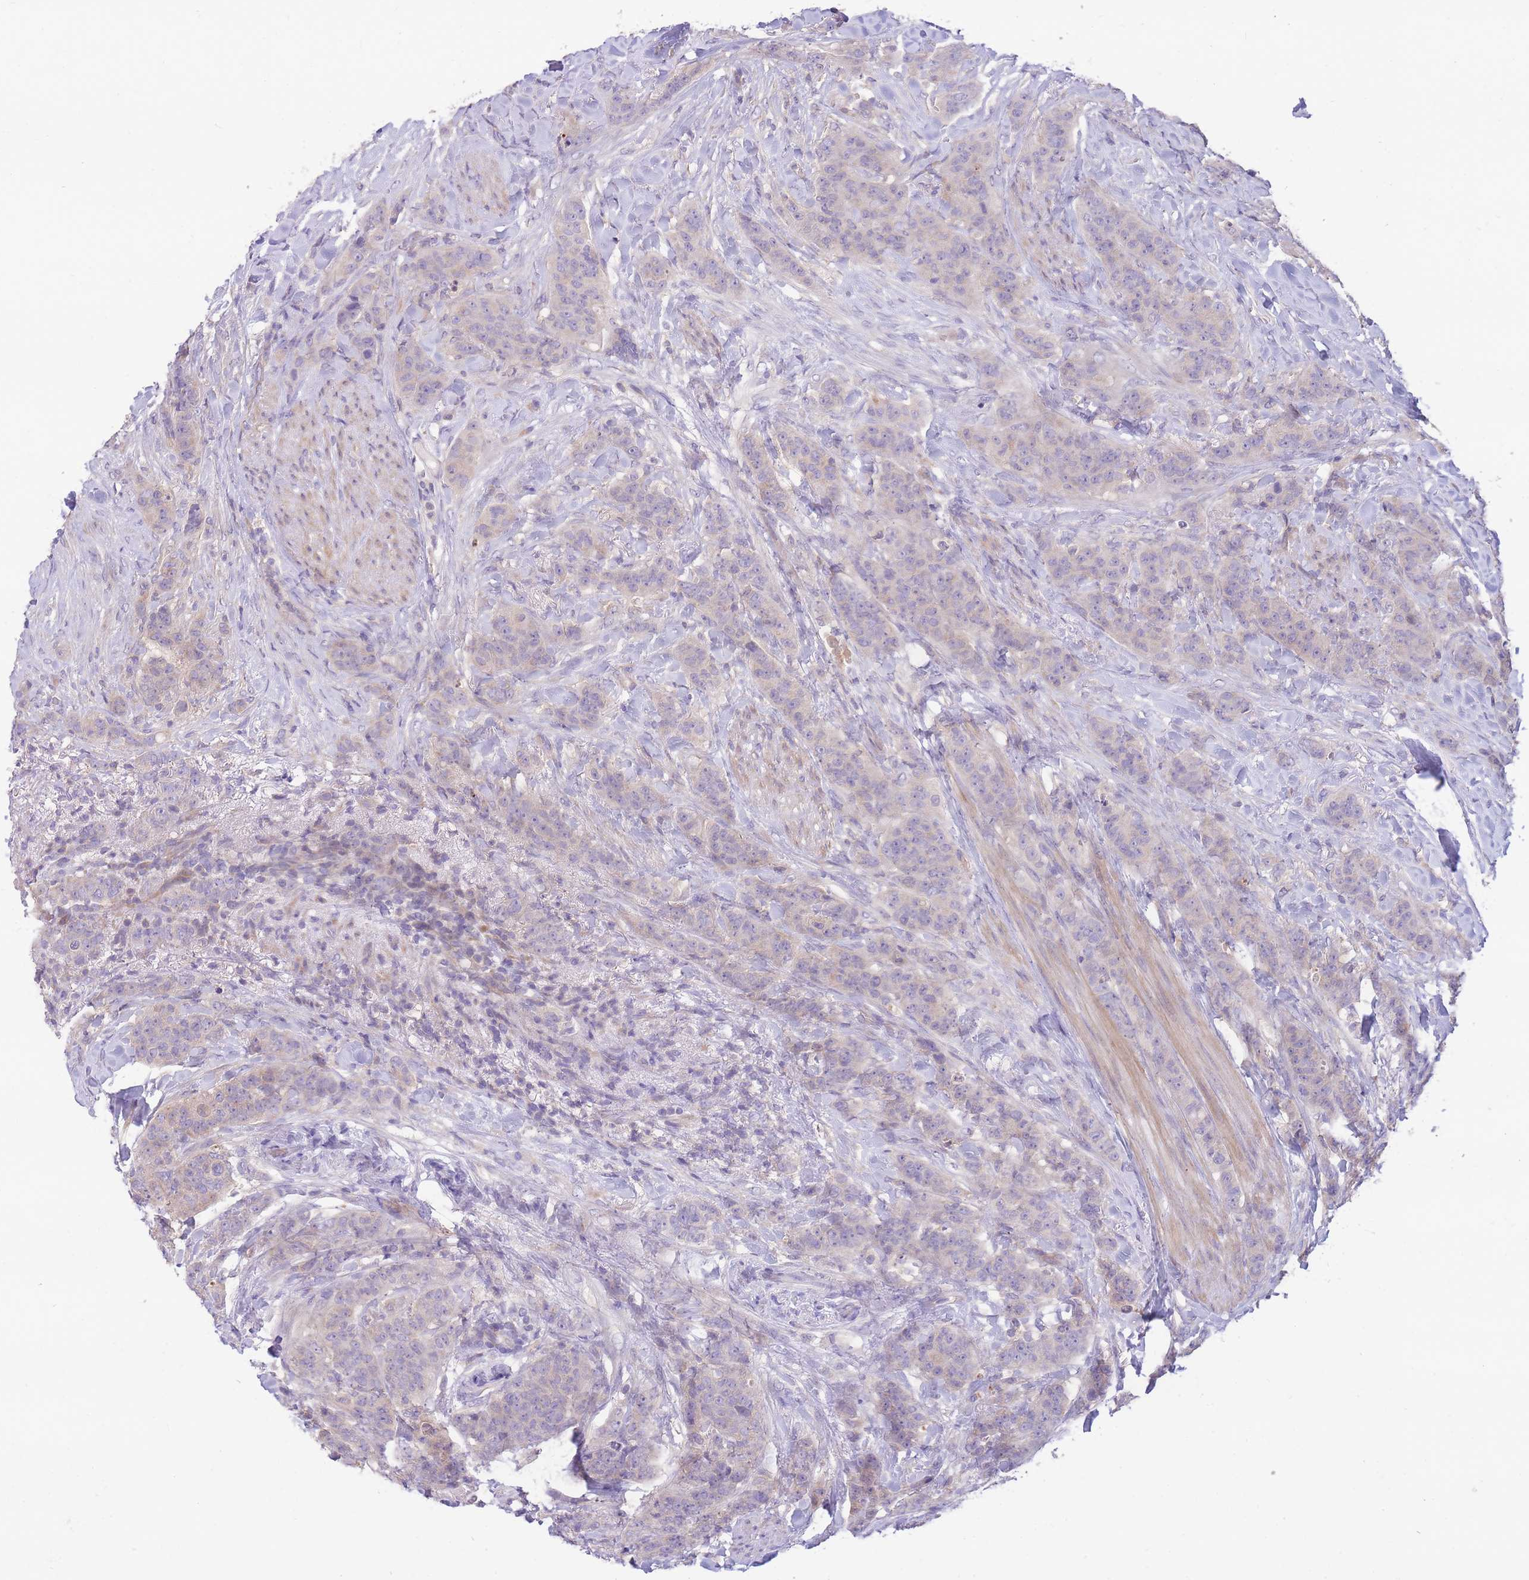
{"staining": {"intensity": "negative", "quantity": "none", "location": "none"}, "tissue": "breast cancer", "cell_type": "Tumor cells", "image_type": "cancer", "snomed": [{"axis": "morphology", "description": "Duct carcinoma"}, {"axis": "topography", "description": "Breast"}], "caption": "Tumor cells are negative for brown protein staining in breast cancer (intraductal carcinoma).", "gene": "OR5T1", "patient": {"sex": "female", "age": 40}}